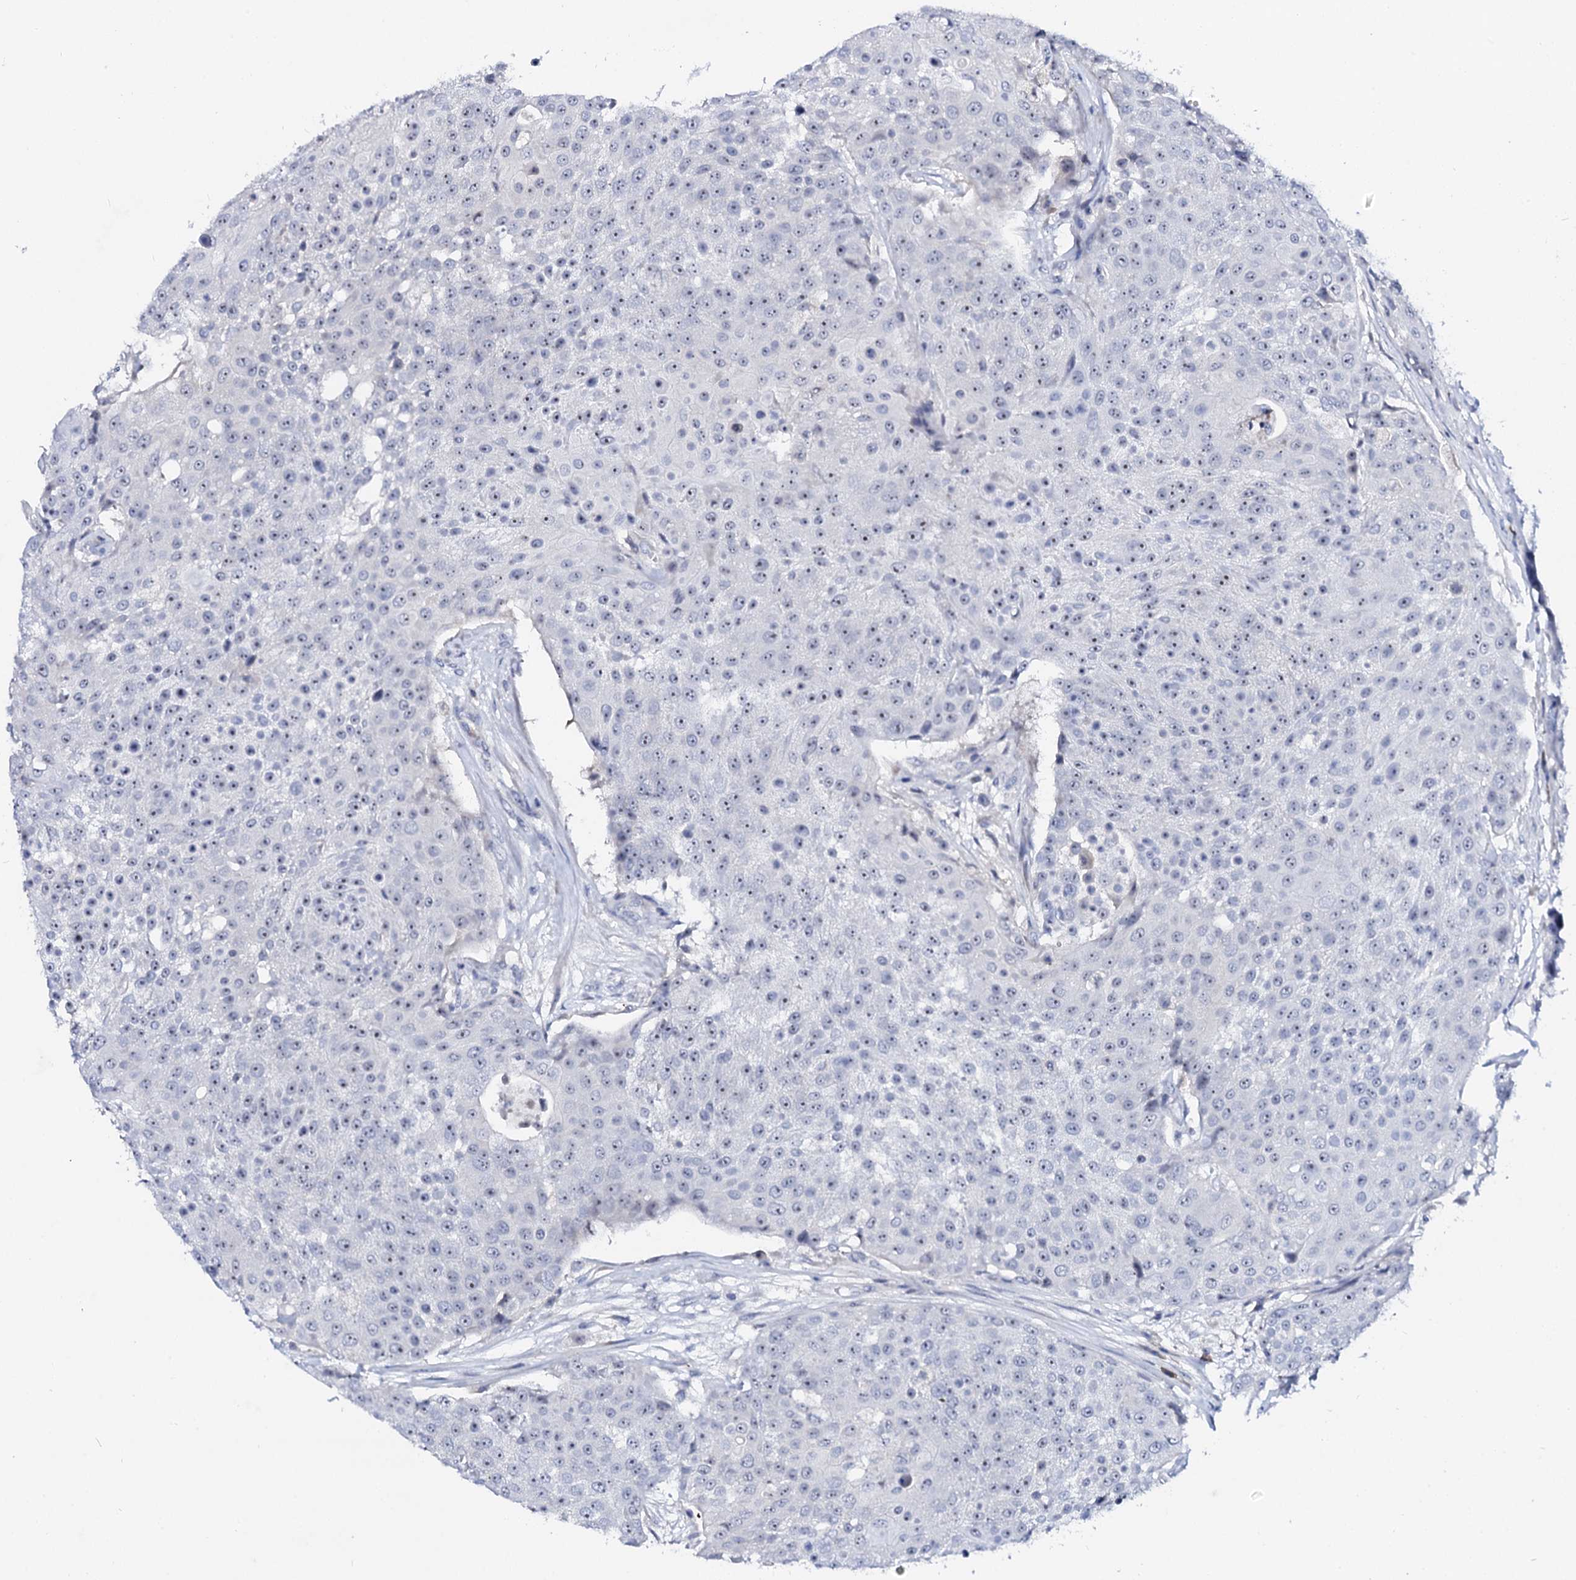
{"staining": {"intensity": "weak", "quantity": "25%-75%", "location": "nuclear"}, "tissue": "urothelial cancer", "cell_type": "Tumor cells", "image_type": "cancer", "snomed": [{"axis": "morphology", "description": "Urothelial carcinoma, High grade"}, {"axis": "topography", "description": "Urinary bladder"}], "caption": "Protein staining of high-grade urothelial carcinoma tissue reveals weak nuclear expression in about 25%-75% of tumor cells.", "gene": "BTBD16", "patient": {"sex": "female", "age": 63}}